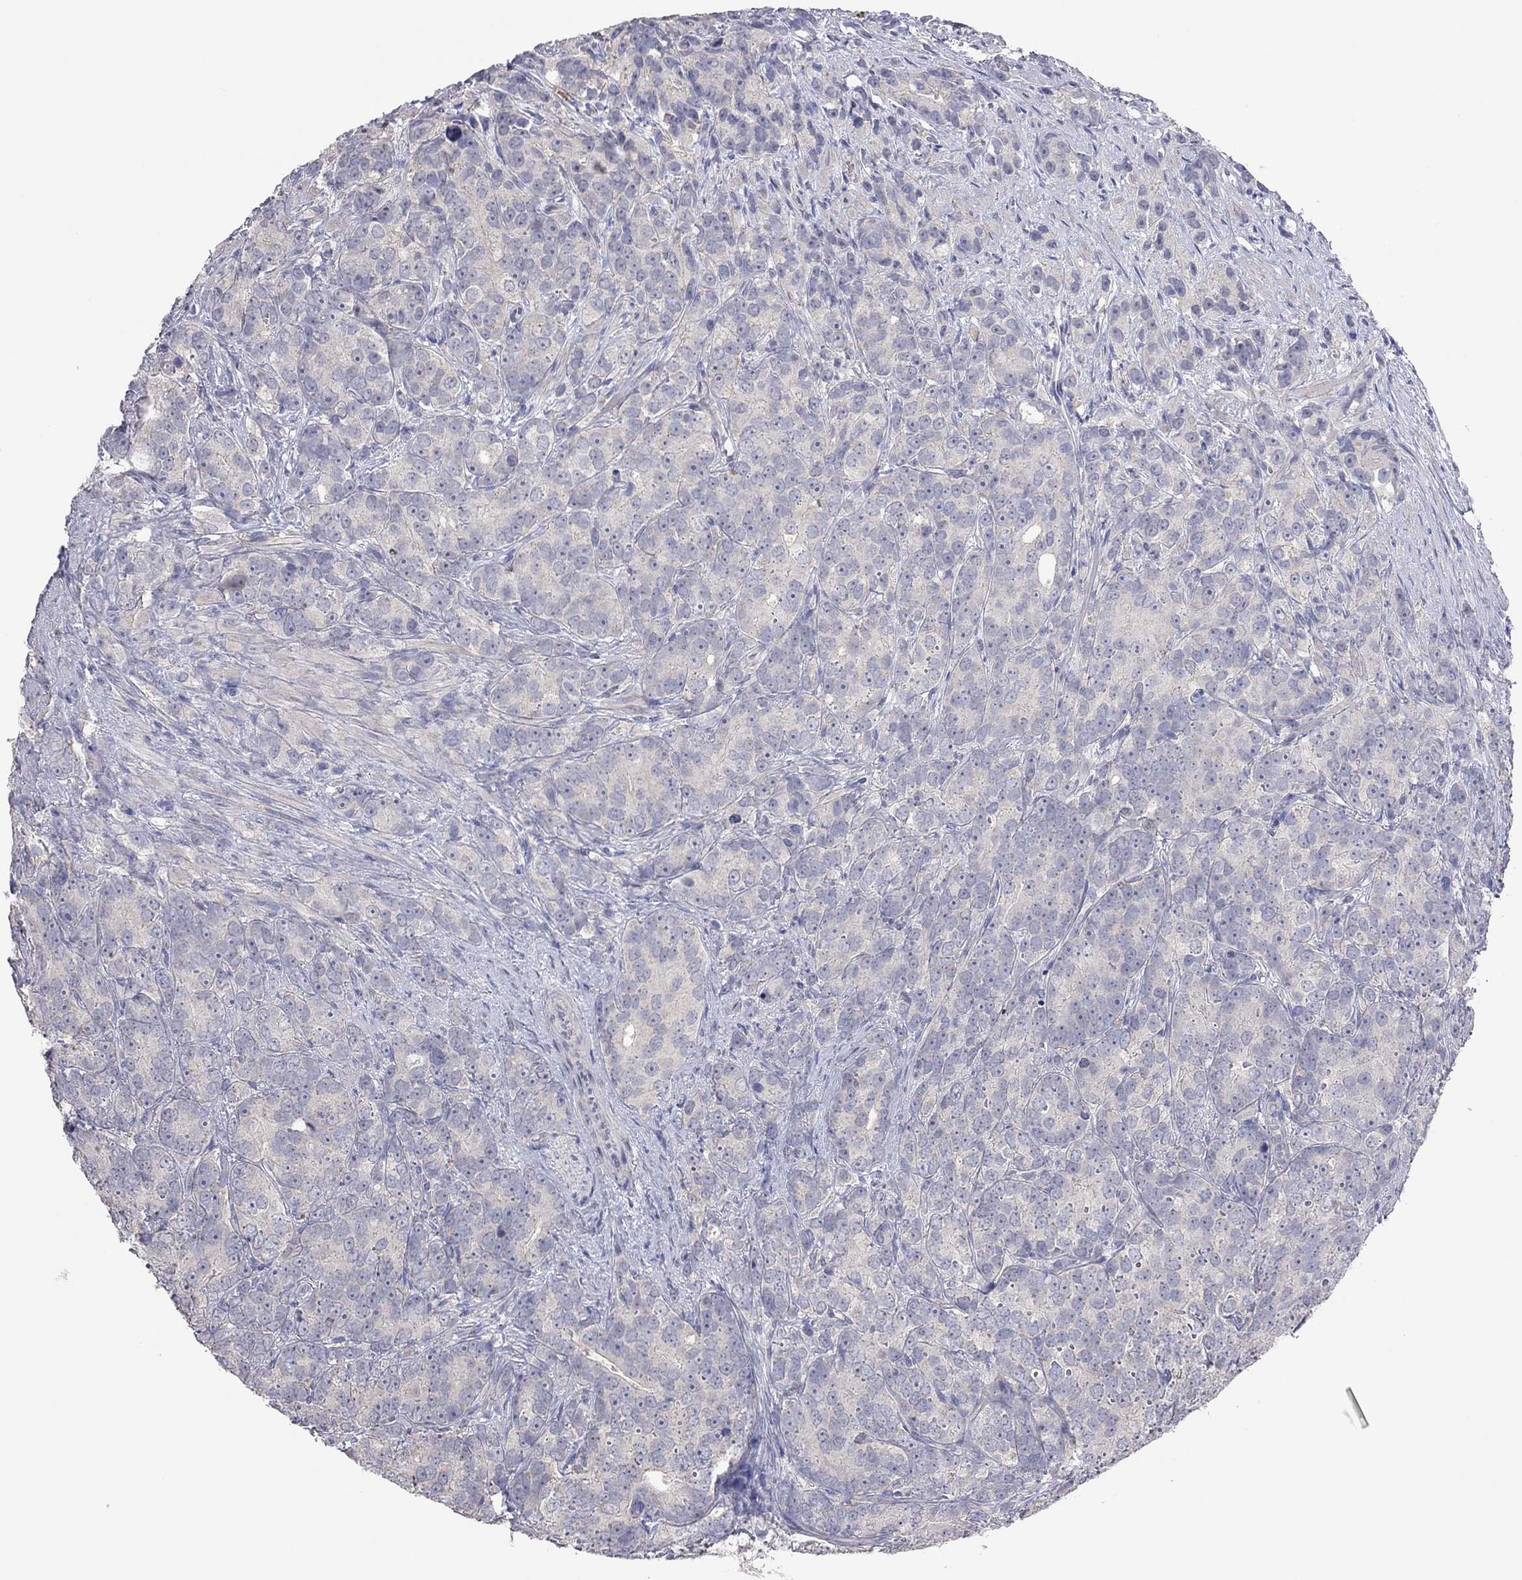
{"staining": {"intensity": "negative", "quantity": "none", "location": "none"}, "tissue": "prostate cancer", "cell_type": "Tumor cells", "image_type": "cancer", "snomed": [{"axis": "morphology", "description": "Adenocarcinoma, High grade"}, {"axis": "topography", "description": "Prostate"}], "caption": "High power microscopy photomicrograph of an immunohistochemistry (IHC) micrograph of prostate cancer, revealing no significant expression in tumor cells. (DAB (3,3'-diaminobenzidine) immunohistochemistry (IHC), high magnification).", "gene": "MMP13", "patient": {"sex": "male", "age": 90}}